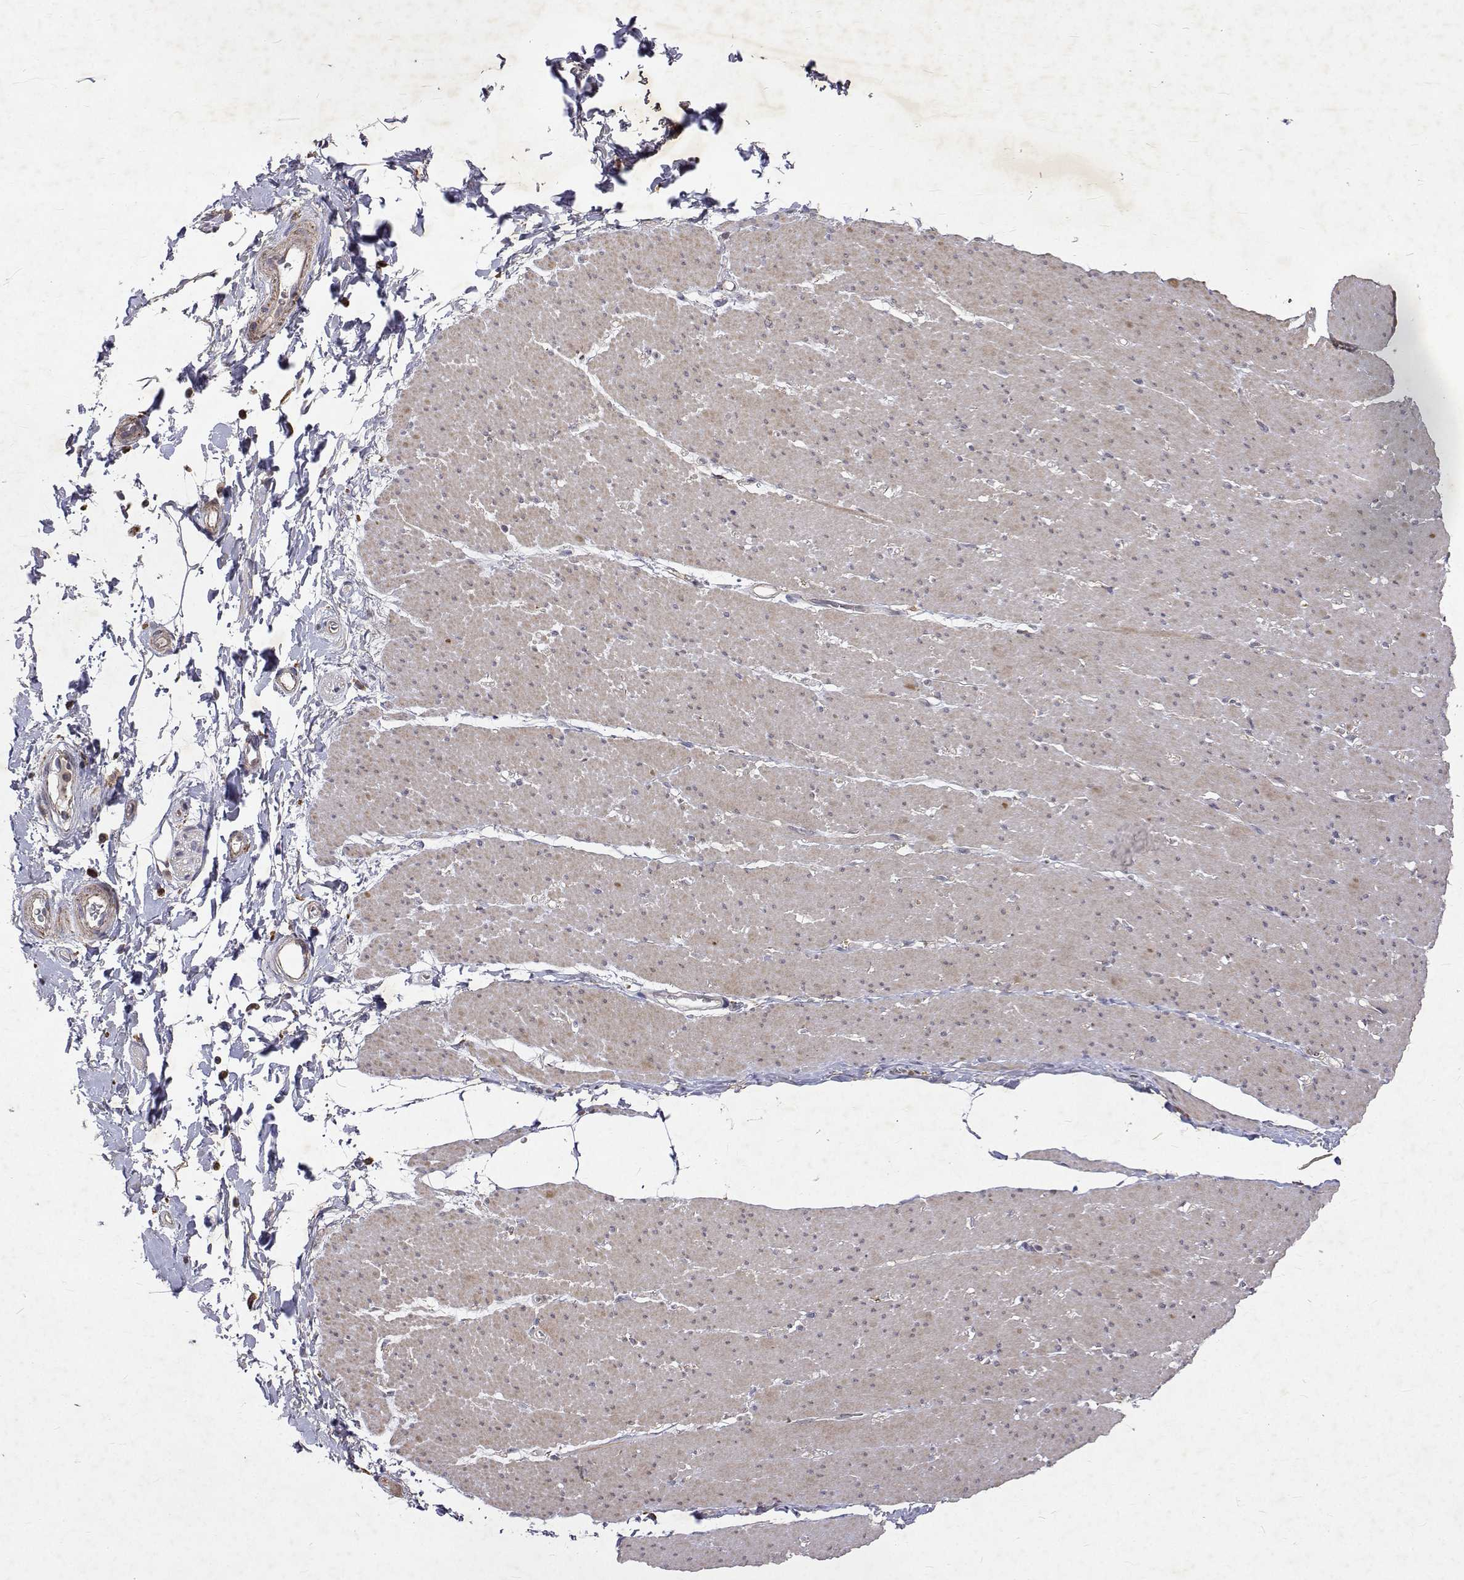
{"staining": {"intensity": "moderate", "quantity": "<25%", "location": "cytoplasmic/membranous"}, "tissue": "smooth muscle", "cell_type": "Smooth muscle cells", "image_type": "normal", "snomed": [{"axis": "morphology", "description": "Normal tissue, NOS"}, {"axis": "topography", "description": "Smooth muscle"}, {"axis": "topography", "description": "Rectum"}], "caption": "Protein staining of normal smooth muscle demonstrates moderate cytoplasmic/membranous staining in approximately <25% of smooth muscle cells.", "gene": "ALKBH8", "patient": {"sex": "male", "age": 53}}